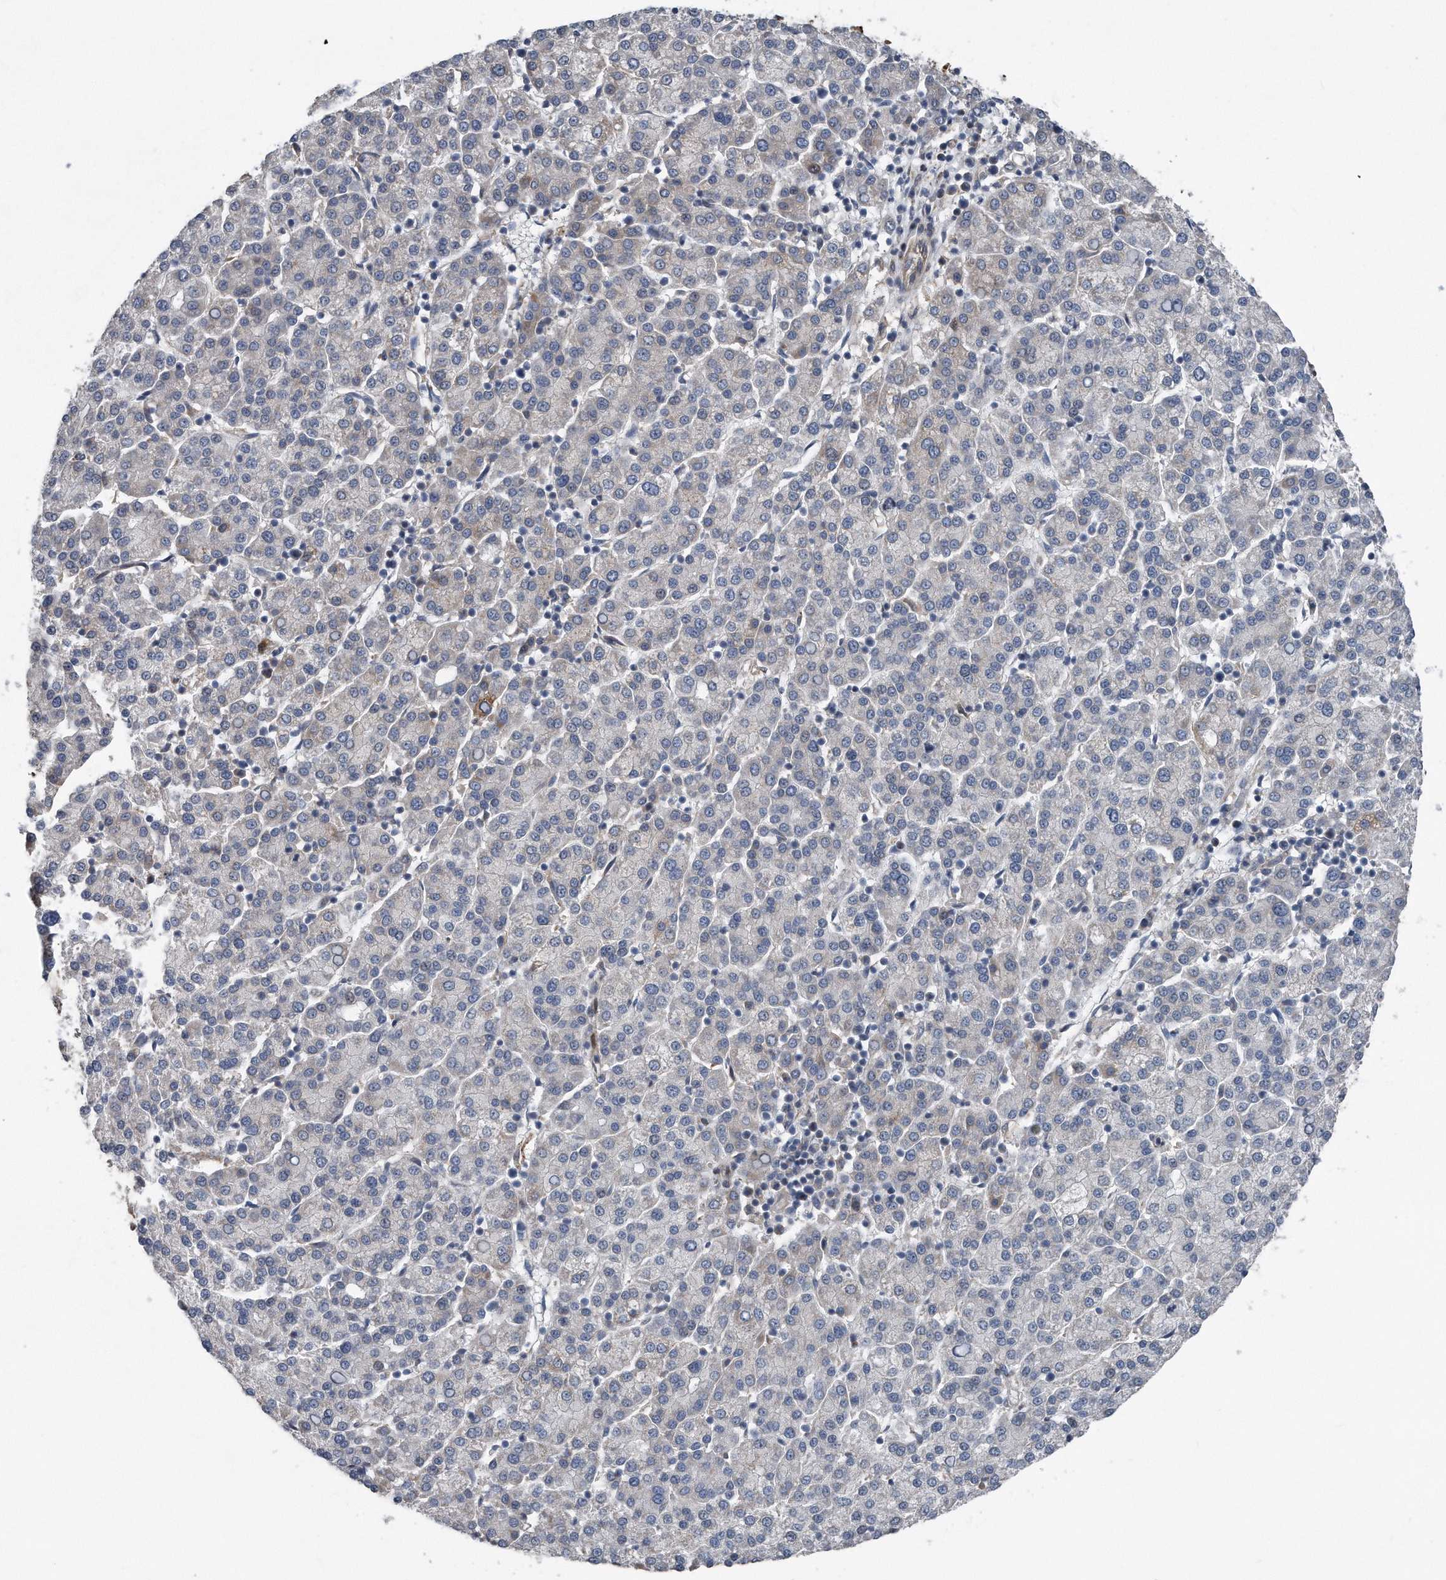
{"staining": {"intensity": "negative", "quantity": "none", "location": "none"}, "tissue": "liver cancer", "cell_type": "Tumor cells", "image_type": "cancer", "snomed": [{"axis": "morphology", "description": "Carcinoma, Hepatocellular, NOS"}, {"axis": "topography", "description": "Liver"}], "caption": "There is no significant staining in tumor cells of hepatocellular carcinoma (liver).", "gene": "DST", "patient": {"sex": "female", "age": 58}}